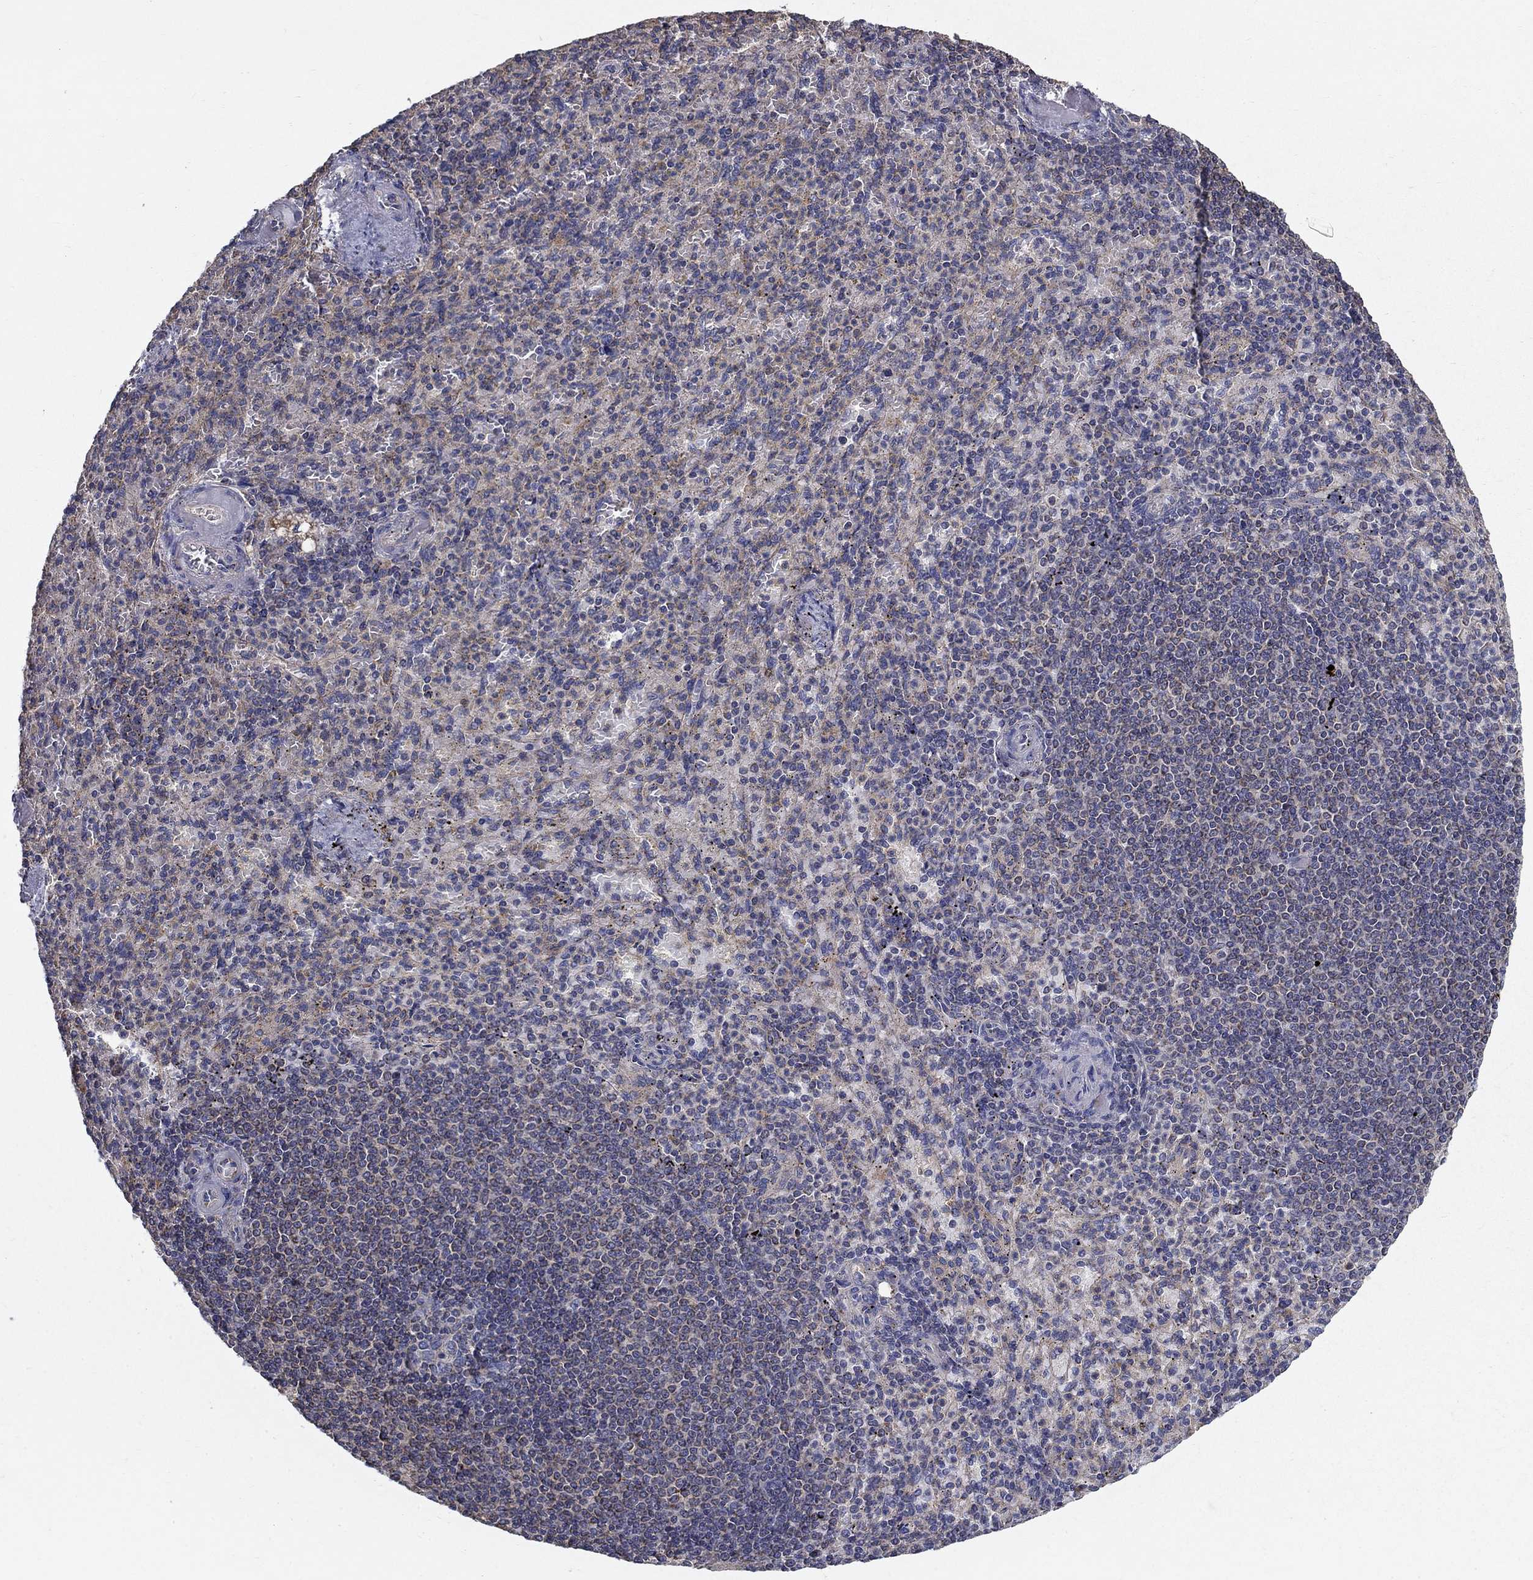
{"staining": {"intensity": "negative", "quantity": "none", "location": "none"}, "tissue": "spleen", "cell_type": "Cells in red pulp", "image_type": "normal", "snomed": [{"axis": "morphology", "description": "Normal tissue, NOS"}, {"axis": "topography", "description": "Spleen"}], "caption": "Spleen stained for a protein using immunohistochemistry (IHC) displays no staining cells in red pulp.", "gene": "NME5", "patient": {"sex": "female", "age": 74}}